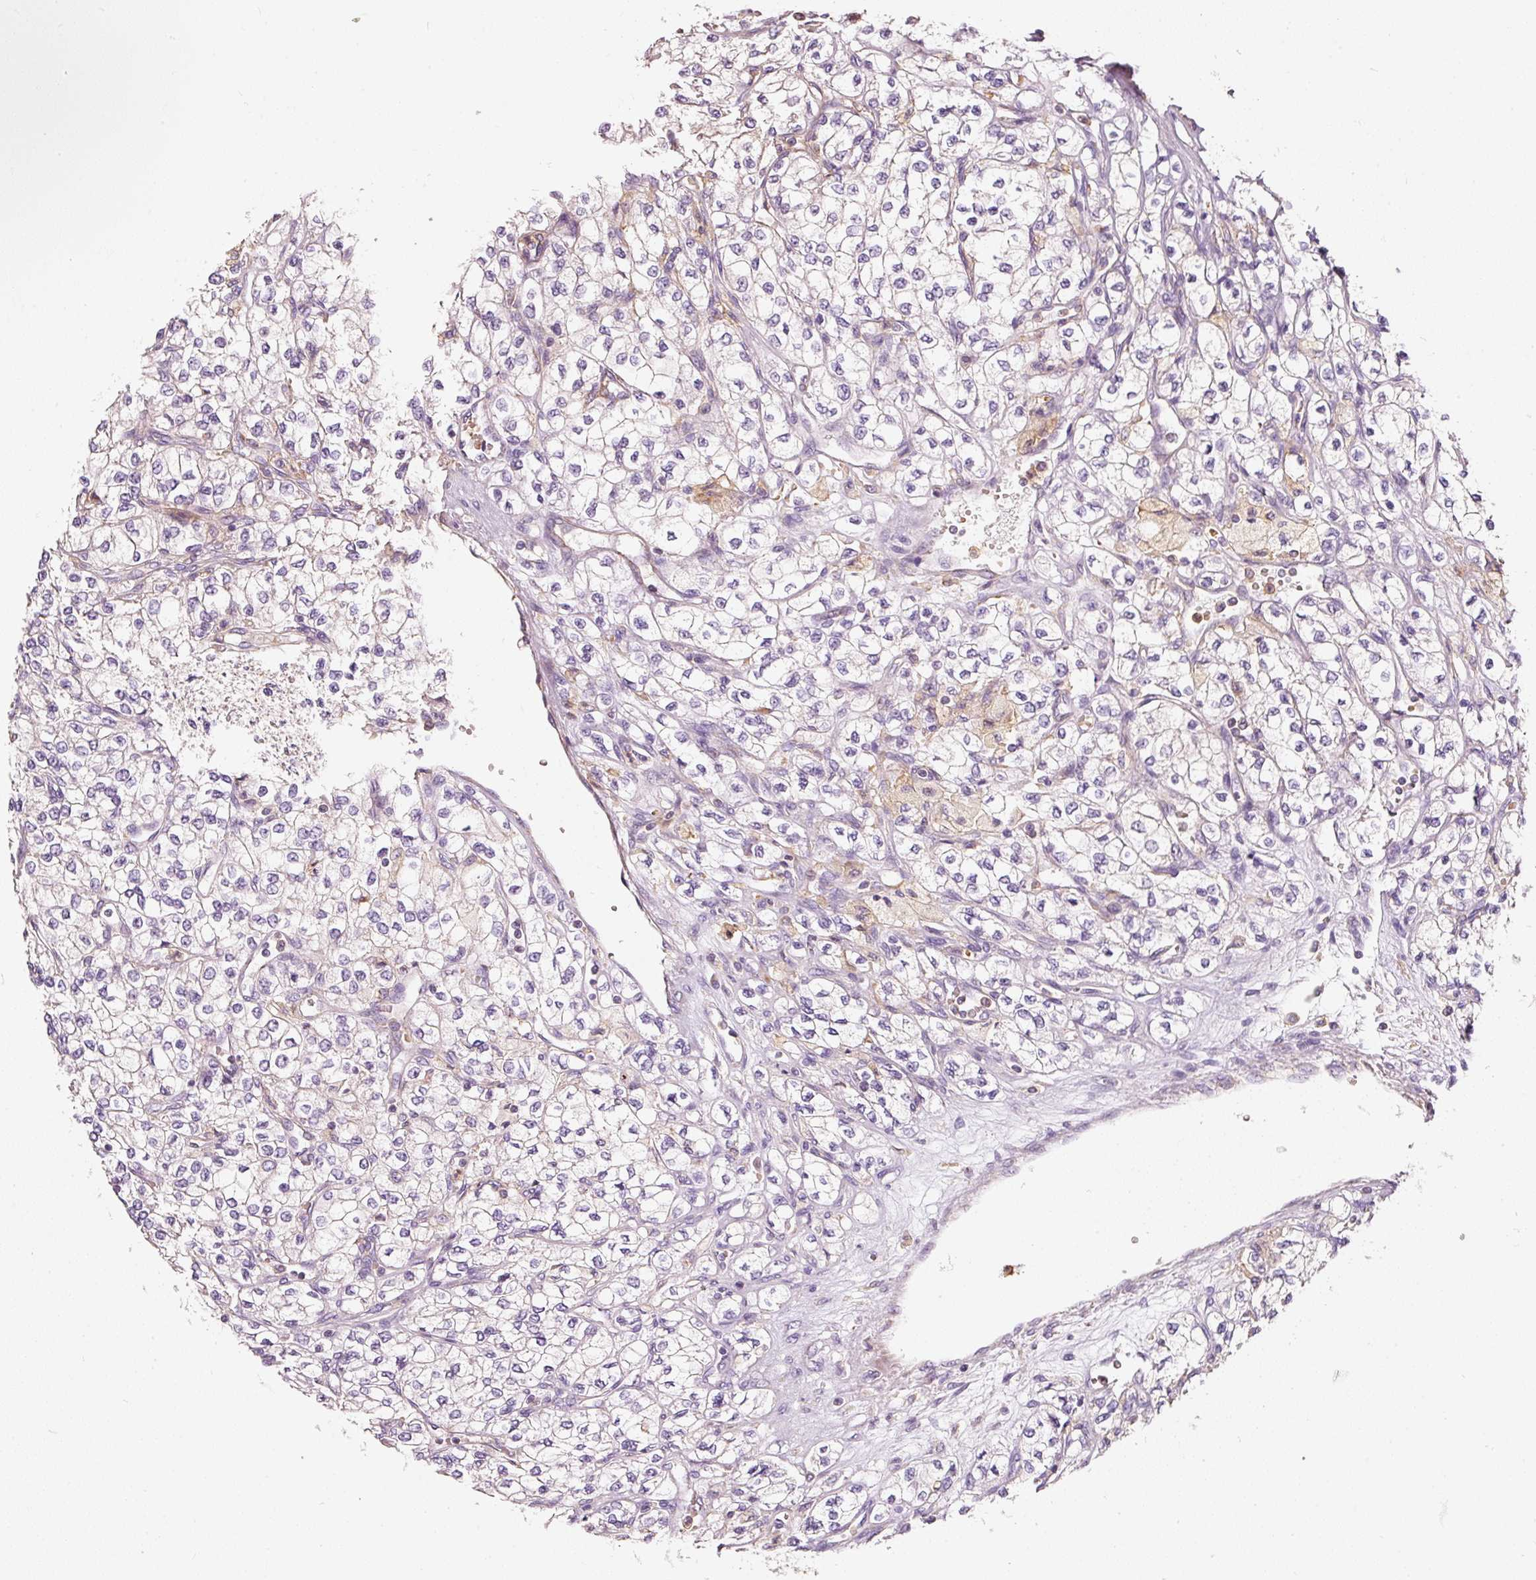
{"staining": {"intensity": "weak", "quantity": "<25%", "location": "cytoplasmic/membranous"}, "tissue": "renal cancer", "cell_type": "Tumor cells", "image_type": "cancer", "snomed": [{"axis": "morphology", "description": "Adenocarcinoma, NOS"}, {"axis": "topography", "description": "Kidney"}], "caption": "An image of renal cancer (adenocarcinoma) stained for a protein shows no brown staining in tumor cells.", "gene": "IQGAP2", "patient": {"sex": "male", "age": 80}}